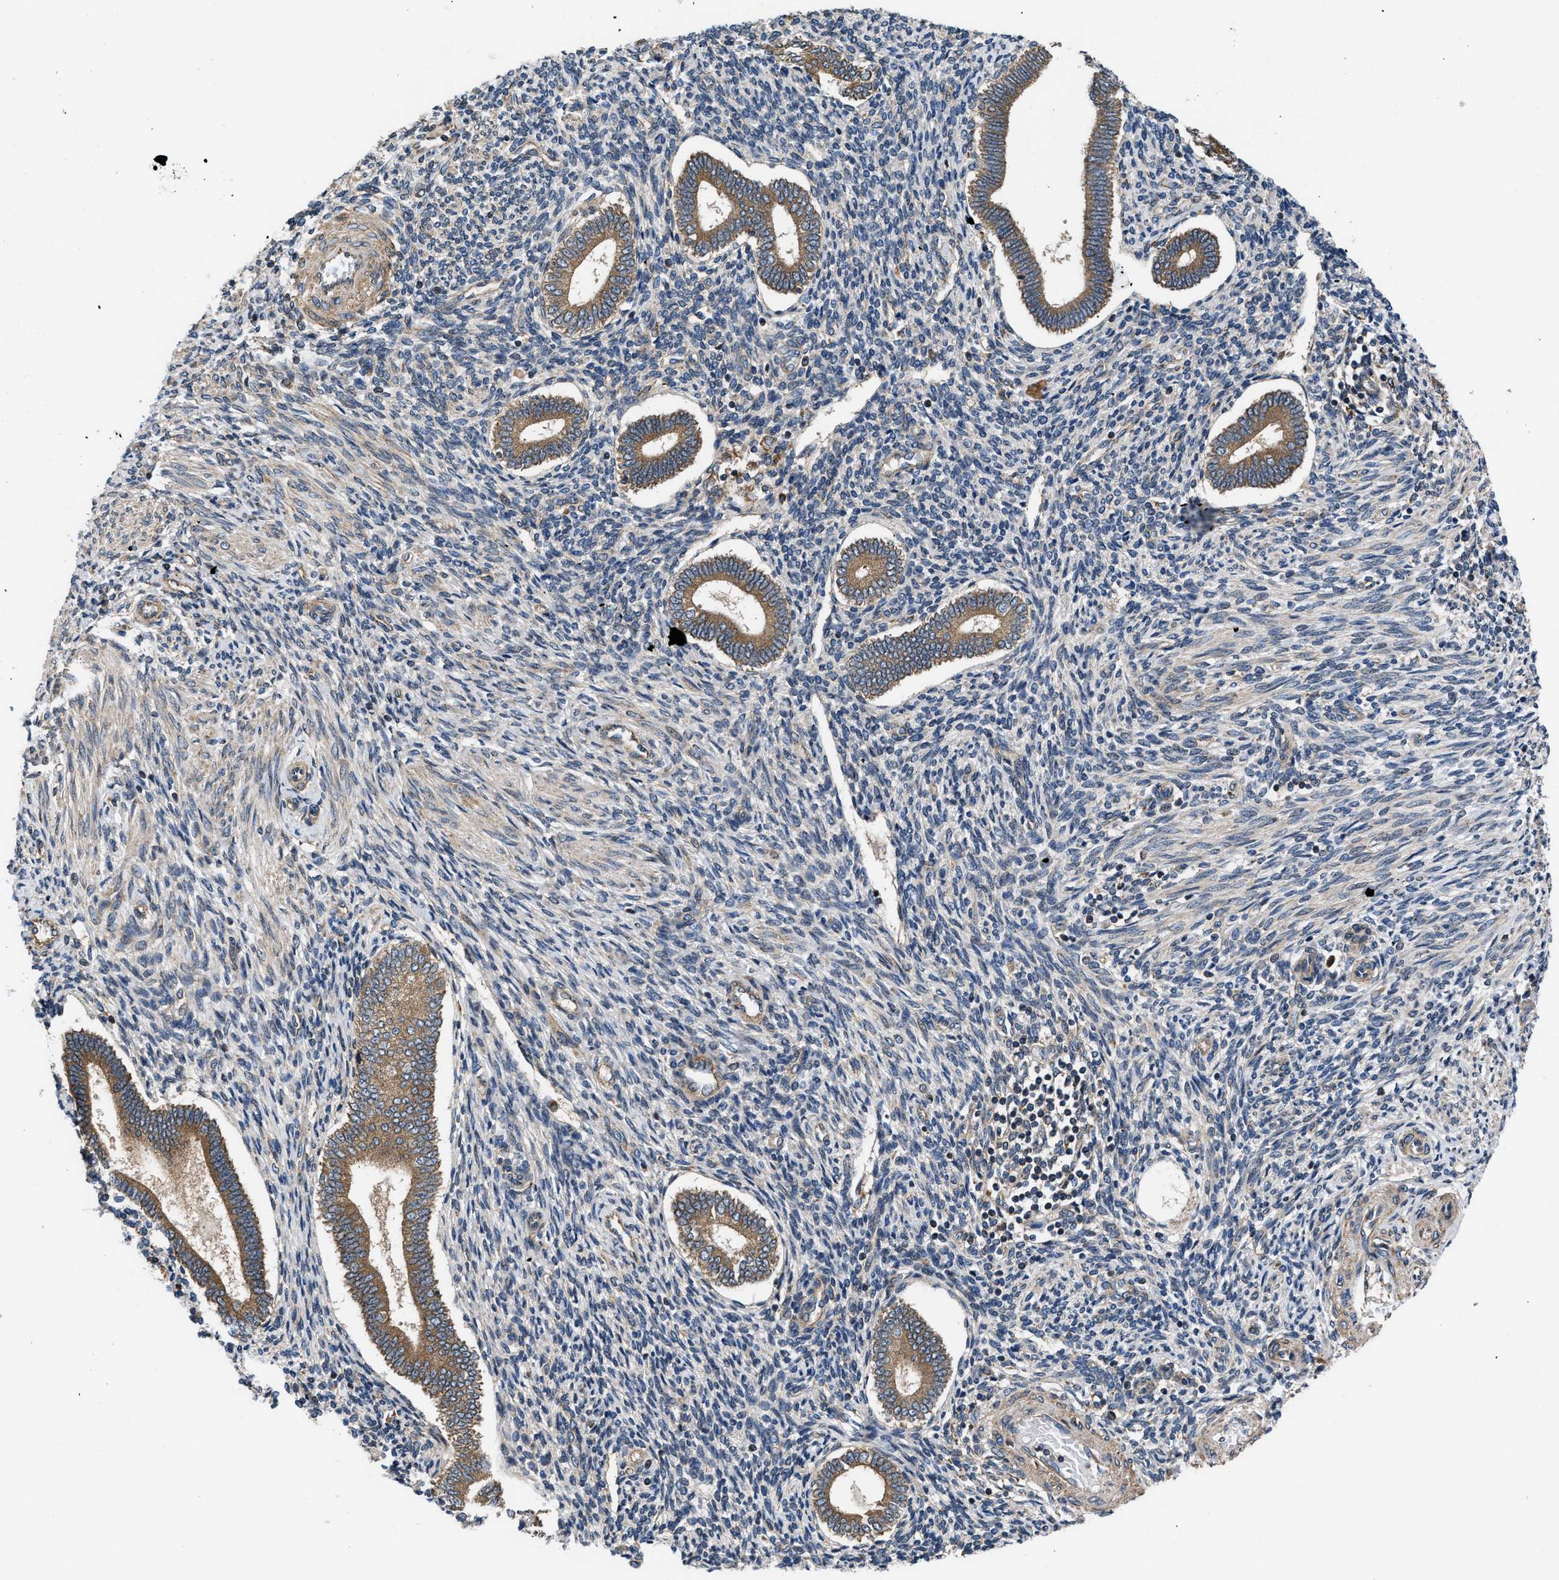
{"staining": {"intensity": "weak", "quantity": "25%-75%", "location": "cytoplasmic/membranous"}, "tissue": "endometrium", "cell_type": "Cells in endometrial stroma", "image_type": "normal", "snomed": [{"axis": "morphology", "description": "Normal tissue, NOS"}, {"axis": "topography", "description": "Endometrium"}], "caption": "Endometrium stained for a protein (brown) reveals weak cytoplasmic/membranous positive positivity in approximately 25%-75% of cells in endometrial stroma.", "gene": "CEP128", "patient": {"sex": "female", "age": 42}}